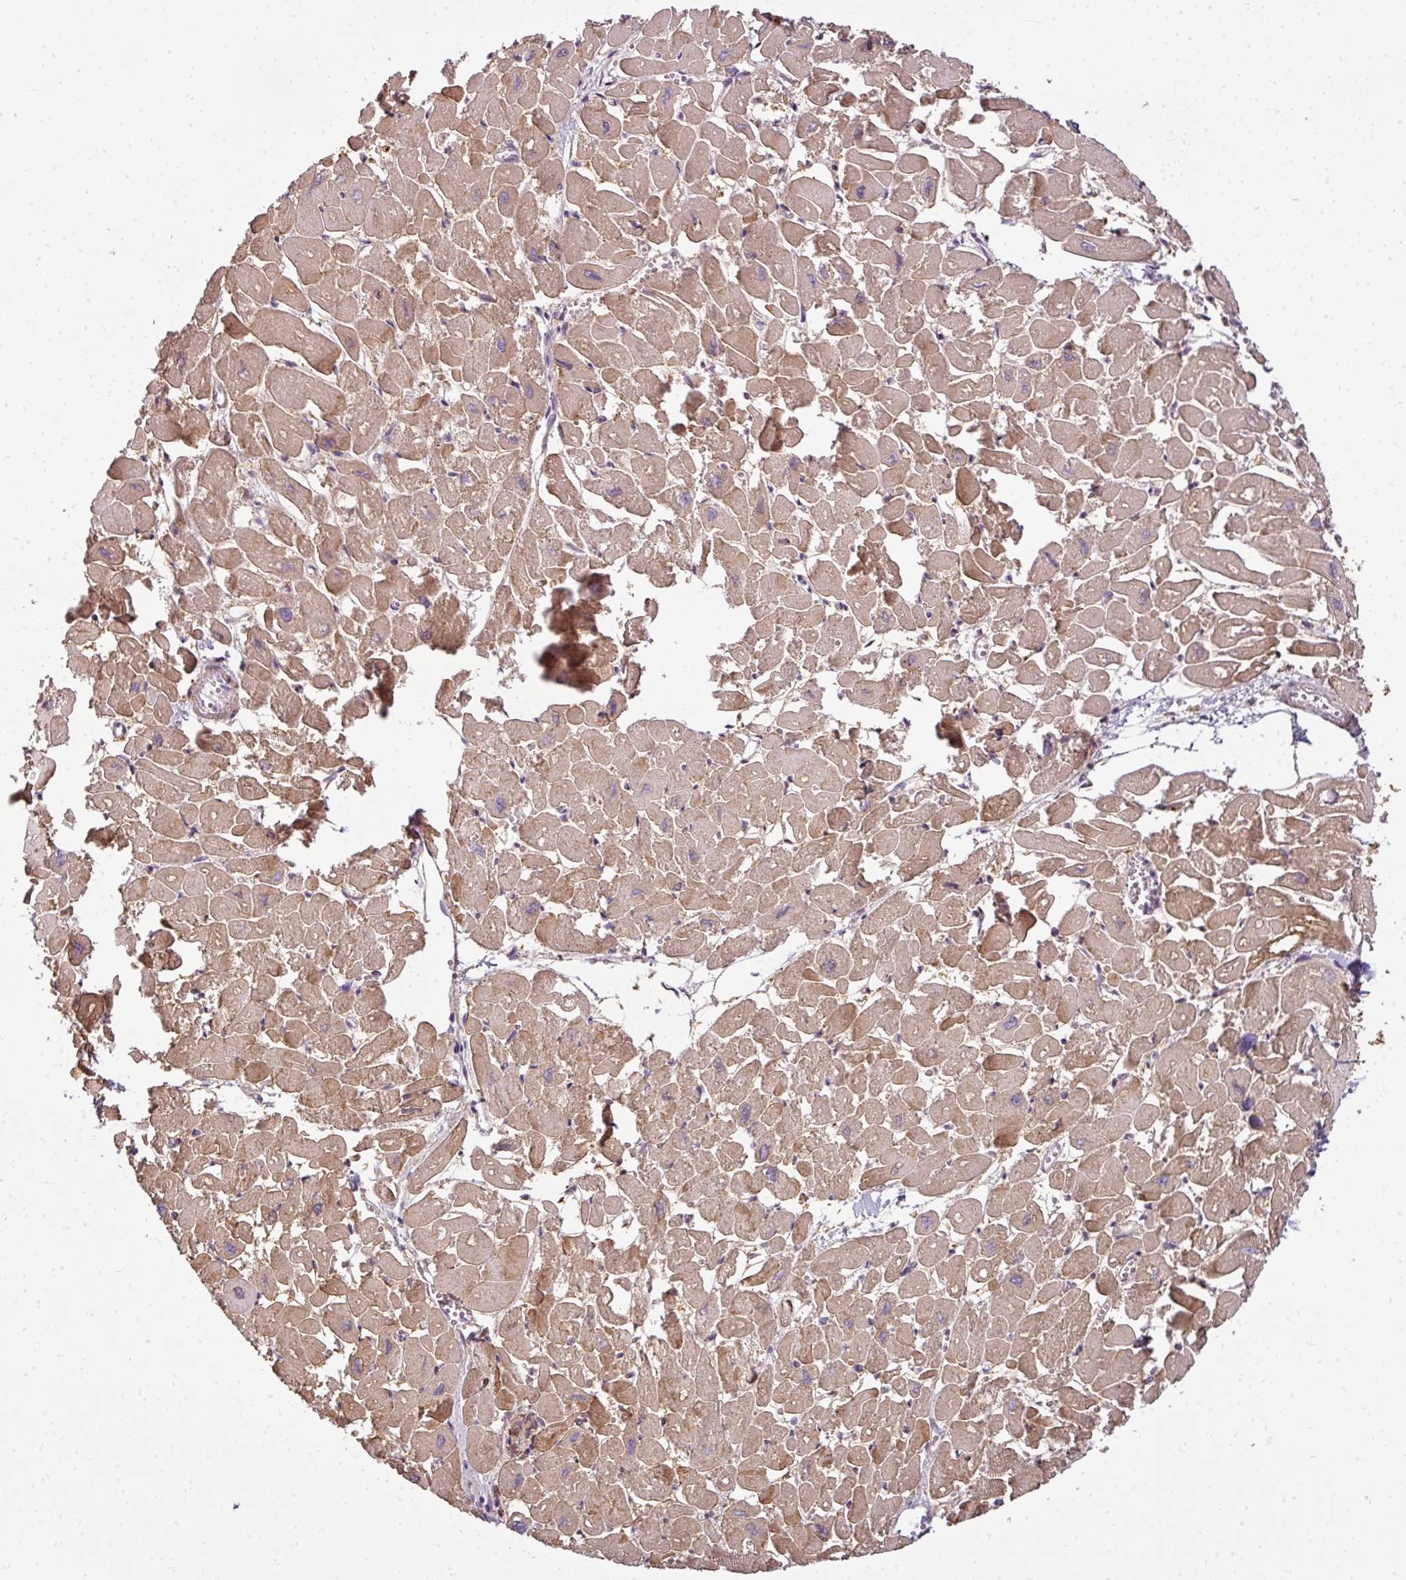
{"staining": {"intensity": "strong", "quantity": ">75%", "location": "cytoplasmic/membranous"}, "tissue": "heart muscle", "cell_type": "Cardiomyocytes", "image_type": "normal", "snomed": [{"axis": "morphology", "description": "Normal tissue, NOS"}, {"axis": "topography", "description": "Heart"}], "caption": "Cardiomyocytes show strong cytoplasmic/membranous positivity in about >75% of cells in unremarkable heart muscle.", "gene": "ANKRD18A", "patient": {"sex": "male", "age": 54}}